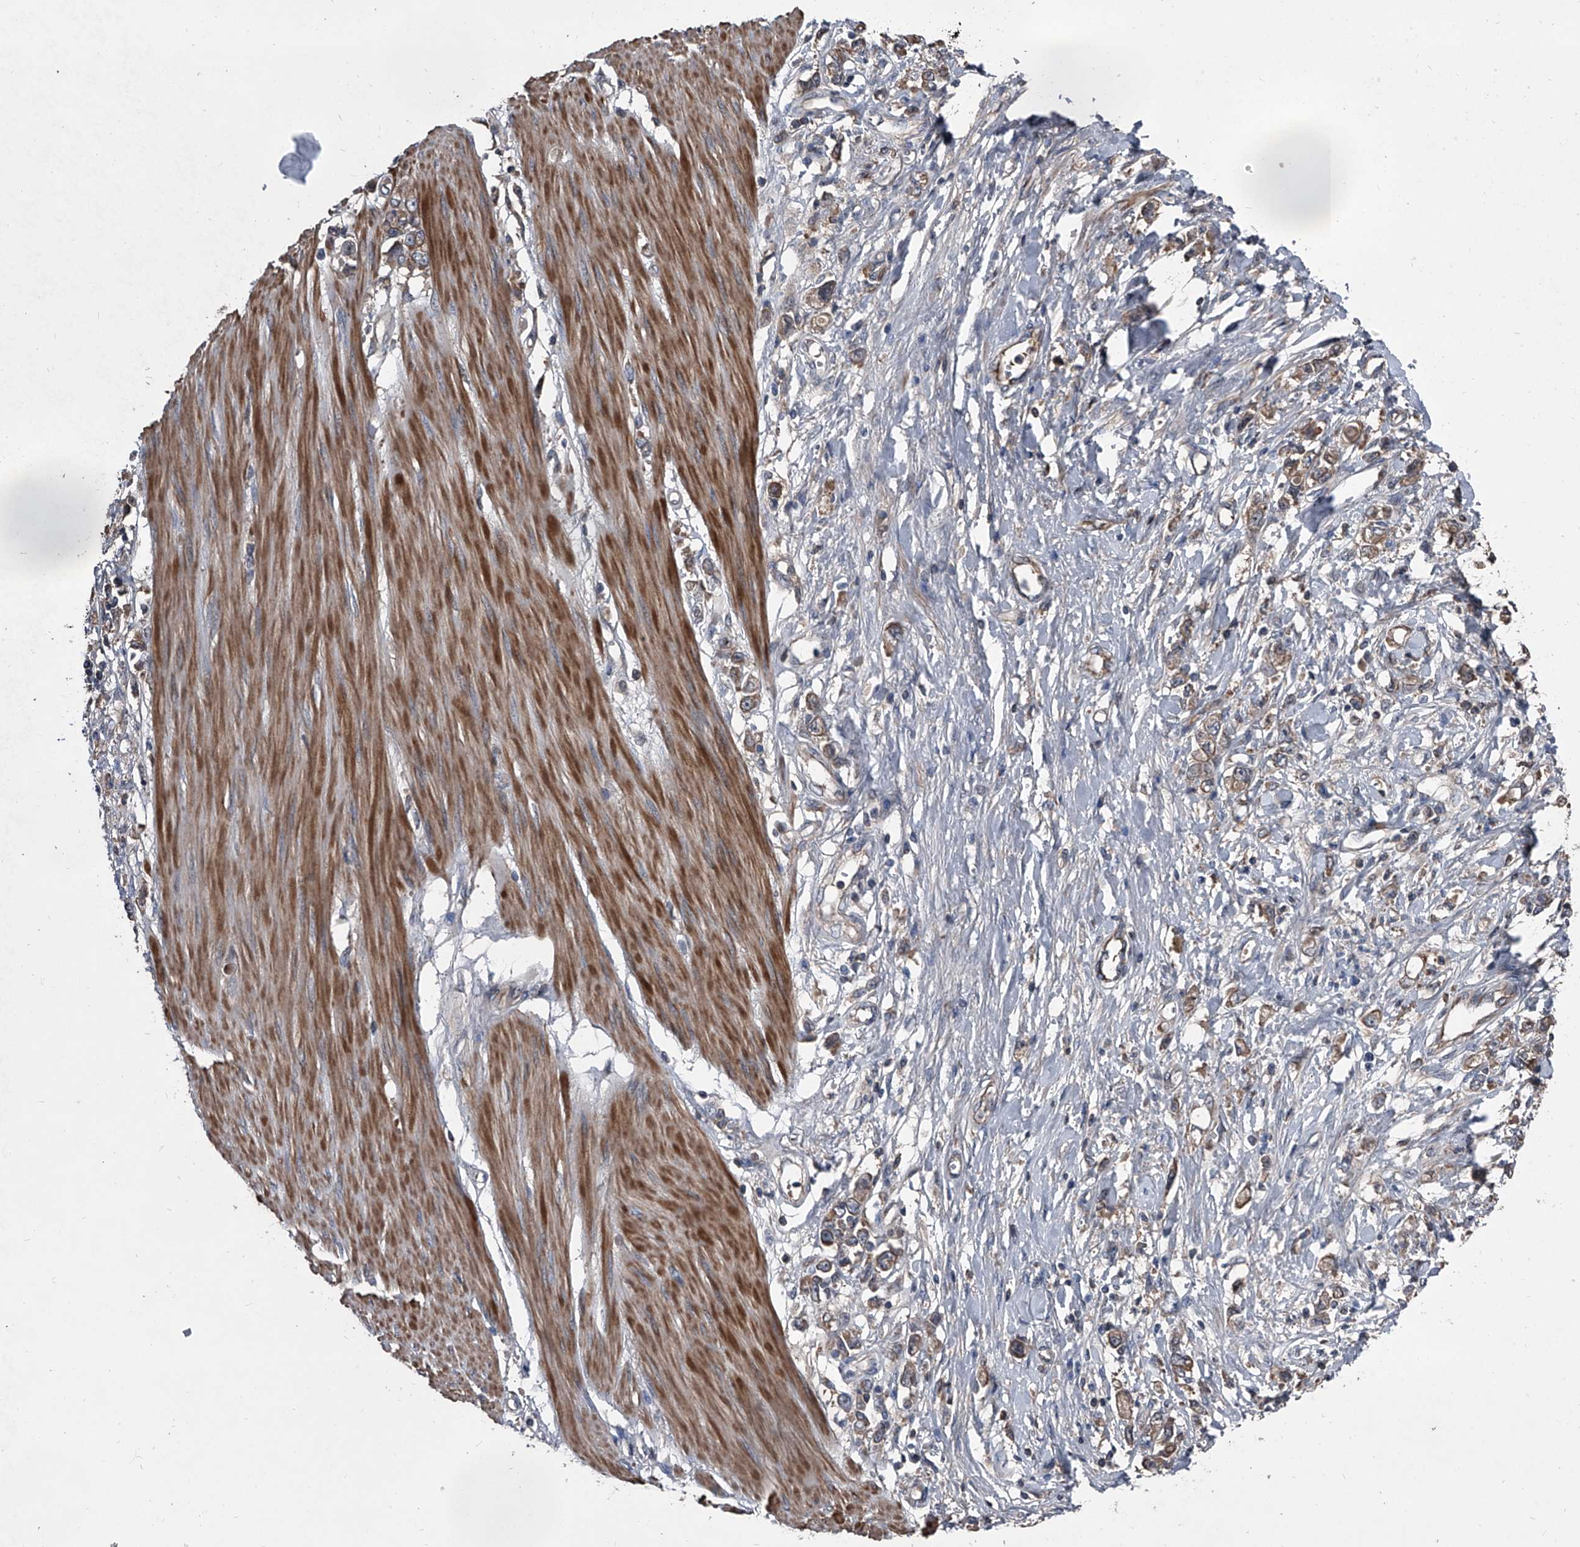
{"staining": {"intensity": "moderate", "quantity": ">75%", "location": "cytoplasmic/membranous"}, "tissue": "stomach cancer", "cell_type": "Tumor cells", "image_type": "cancer", "snomed": [{"axis": "morphology", "description": "Adenocarcinoma, NOS"}, {"axis": "topography", "description": "Stomach"}], "caption": "Adenocarcinoma (stomach) stained with a brown dye reveals moderate cytoplasmic/membranous positive positivity in approximately >75% of tumor cells.", "gene": "KIF13A", "patient": {"sex": "female", "age": 76}}